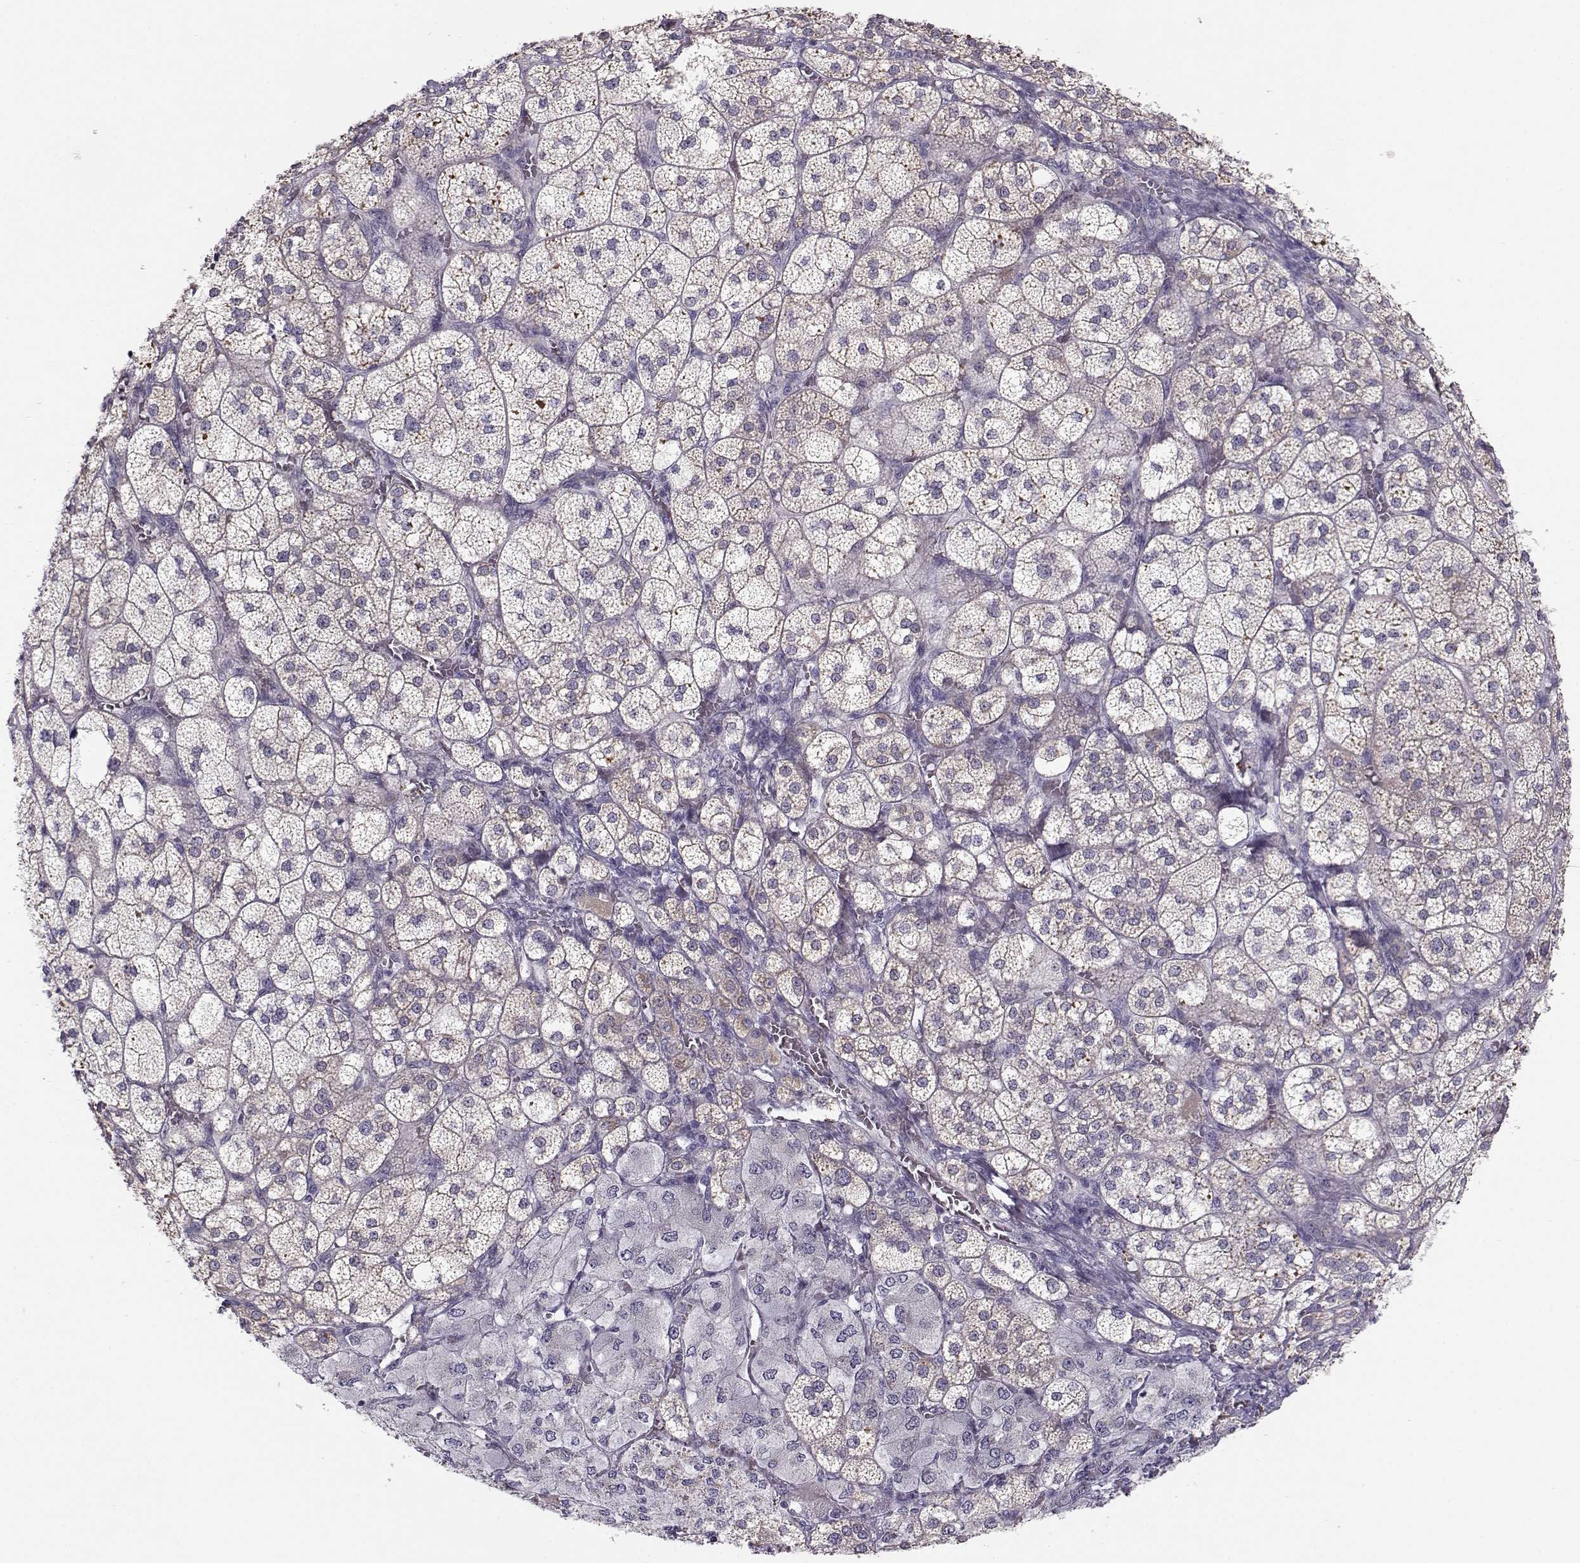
{"staining": {"intensity": "weak", "quantity": "<25%", "location": "cytoplasmic/membranous"}, "tissue": "adrenal gland", "cell_type": "Glandular cells", "image_type": "normal", "snomed": [{"axis": "morphology", "description": "Normal tissue, NOS"}, {"axis": "topography", "description": "Adrenal gland"}], "caption": "Immunohistochemistry photomicrograph of benign adrenal gland: human adrenal gland stained with DAB (3,3'-diaminobenzidine) displays no significant protein staining in glandular cells. The staining is performed using DAB brown chromogen with nuclei counter-stained in using hematoxylin.", "gene": "KLF17", "patient": {"sex": "female", "age": 60}}